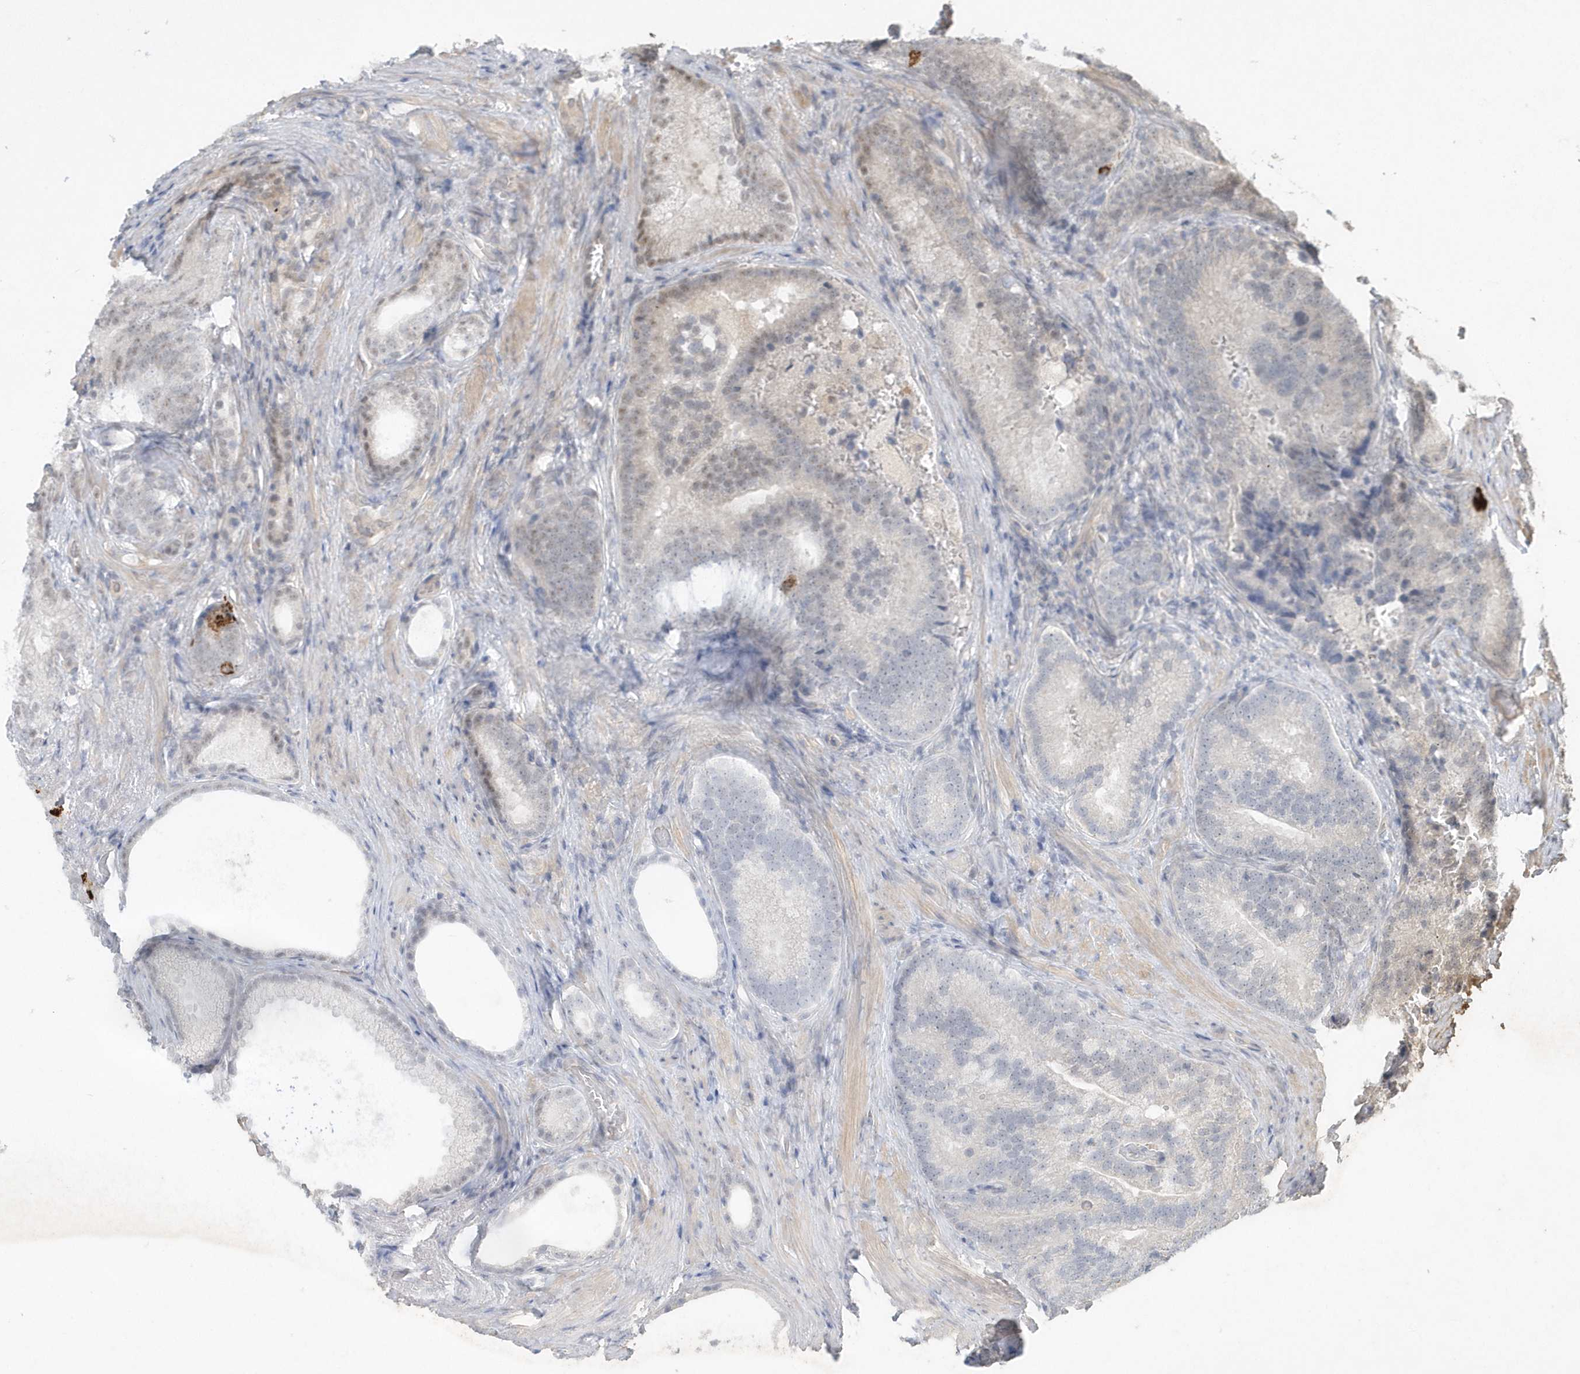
{"staining": {"intensity": "weak", "quantity": "<25%", "location": "nuclear"}, "tissue": "prostate cancer", "cell_type": "Tumor cells", "image_type": "cancer", "snomed": [{"axis": "morphology", "description": "Adenocarcinoma, Low grade"}, {"axis": "topography", "description": "Prostate"}], "caption": "Tumor cells are negative for protein expression in human prostate low-grade adenocarcinoma. The staining was performed using DAB (3,3'-diaminobenzidine) to visualize the protein expression in brown, while the nuclei were stained in blue with hematoxylin (Magnification: 20x).", "gene": "TSPEAR", "patient": {"sex": "male", "age": 71}}